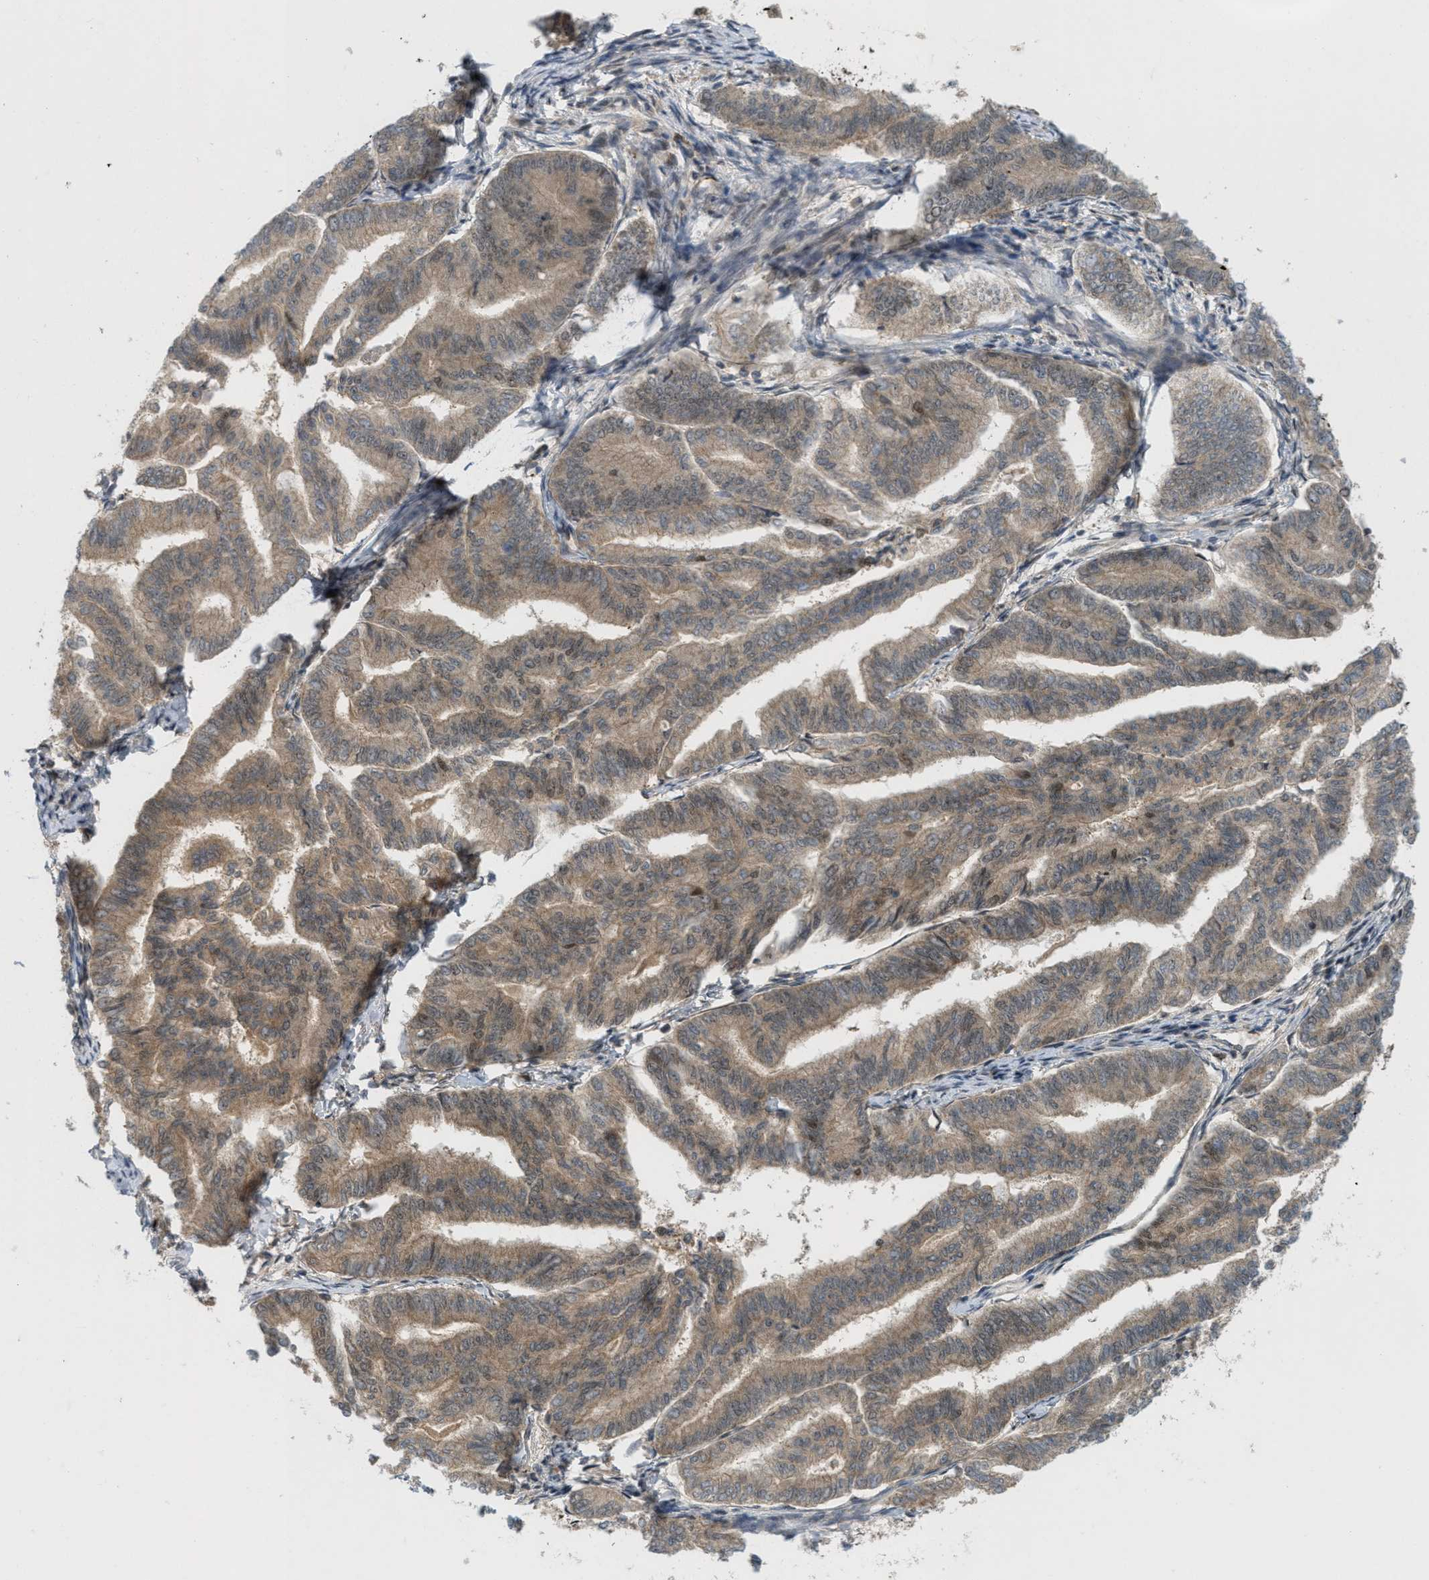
{"staining": {"intensity": "moderate", "quantity": ">75%", "location": "cytoplasmic/membranous,nuclear"}, "tissue": "endometrial cancer", "cell_type": "Tumor cells", "image_type": "cancer", "snomed": [{"axis": "morphology", "description": "Adenocarcinoma, NOS"}, {"axis": "topography", "description": "Endometrium"}], "caption": "Adenocarcinoma (endometrial) stained with a brown dye reveals moderate cytoplasmic/membranous and nuclear positive expression in approximately >75% of tumor cells.", "gene": "TLK1", "patient": {"sex": "female", "age": 79}}